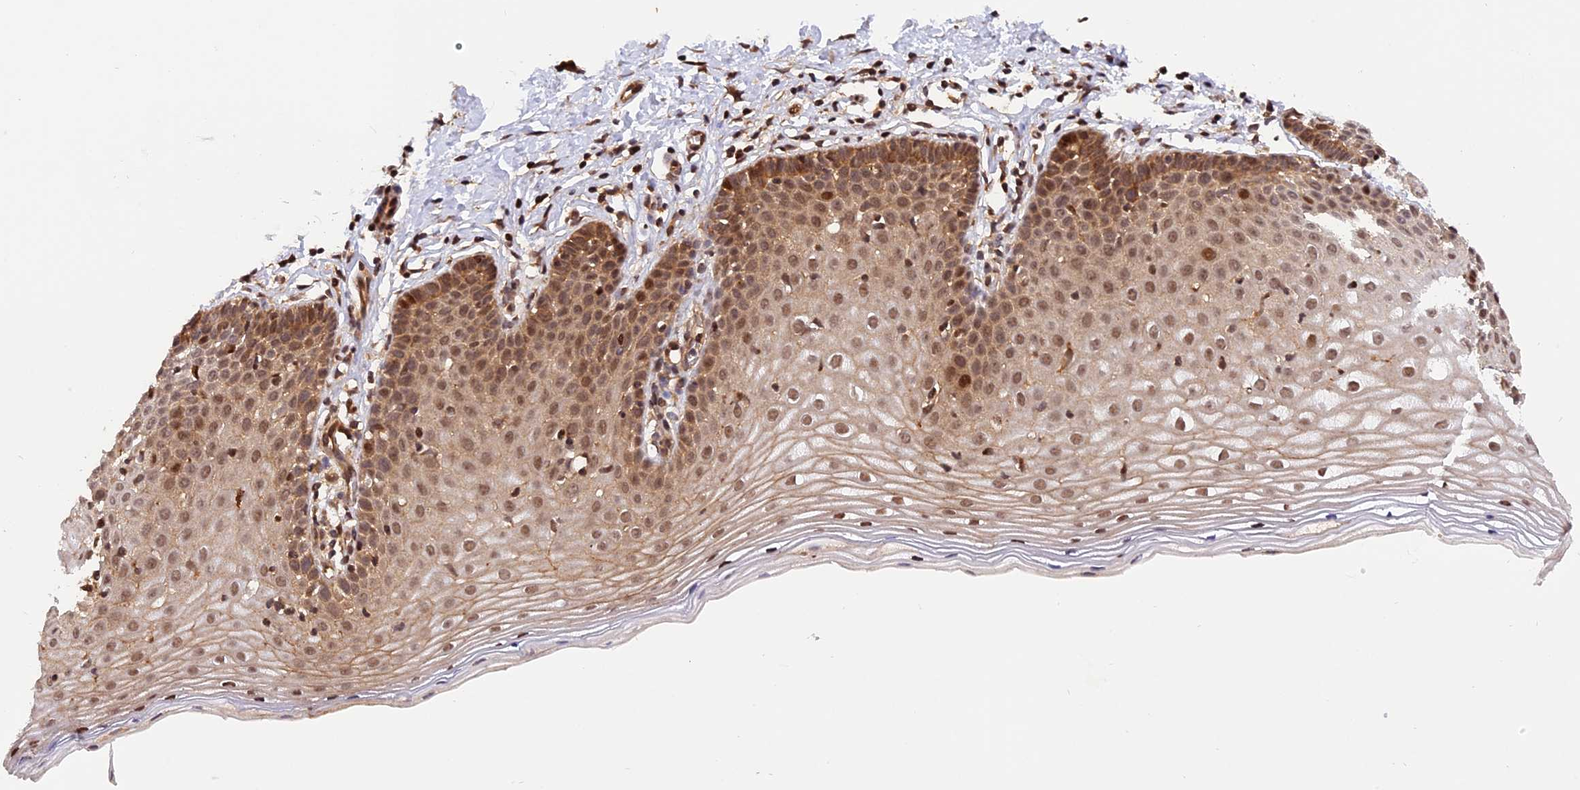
{"staining": {"intensity": "strong", "quantity": ">75%", "location": "cytoplasmic/membranous,nuclear"}, "tissue": "cervix", "cell_type": "Glandular cells", "image_type": "normal", "snomed": [{"axis": "morphology", "description": "Normal tissue, NOS"}, {"axis": "topography", "description": "Cervix"}], "caption": "The image exhibits a brown stain indicating the presence of a protein in the cytoplasmic/membranous,nuclear of glandular cells in cervix. Nuclei are stained in blue.", "gene": "SAMD4A", "patient": {"sex": "female", "age": 36}}